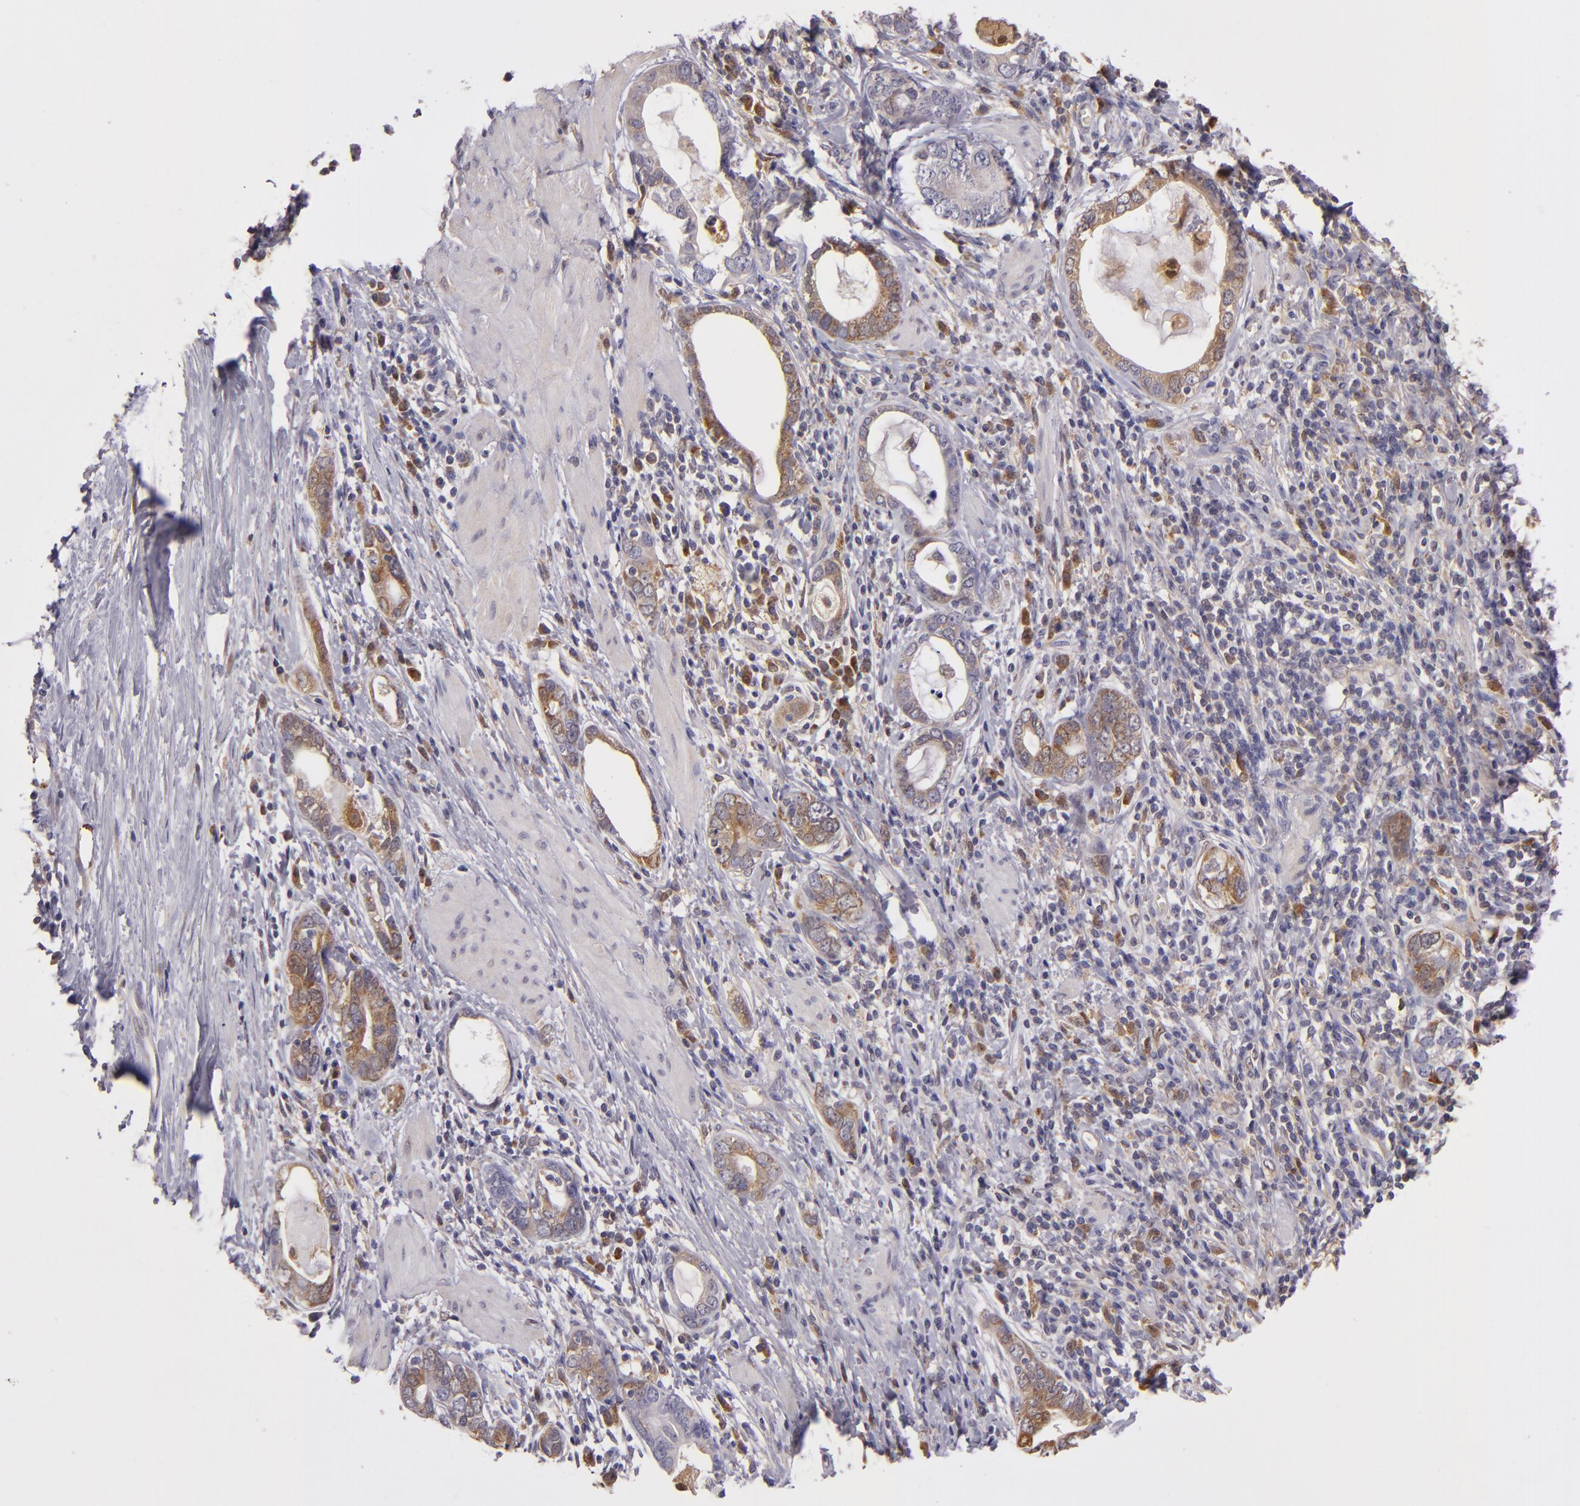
{"staining": {"intensity": "moderate", "quantity": "25%-75%", "location": "cytoplasmic/membranous"}, "tissue": "stomach cancer", "cell_type": "Tumor cells", "image_type": "cancer", "snomed": [{"axis": "morphology", "description": "Adenocarcinoma, NOS"}, {"axis": "topography", "description": "Stomach, lower"}], "caption": "Stomach cancer stained for a protein (brown) demonstrates moderate cytoplasmic/membranous positive expression in approximately 25%-75% of tumor cells.", "gene": "FHIT", "patient": {"sex": "female", "age": 93}}